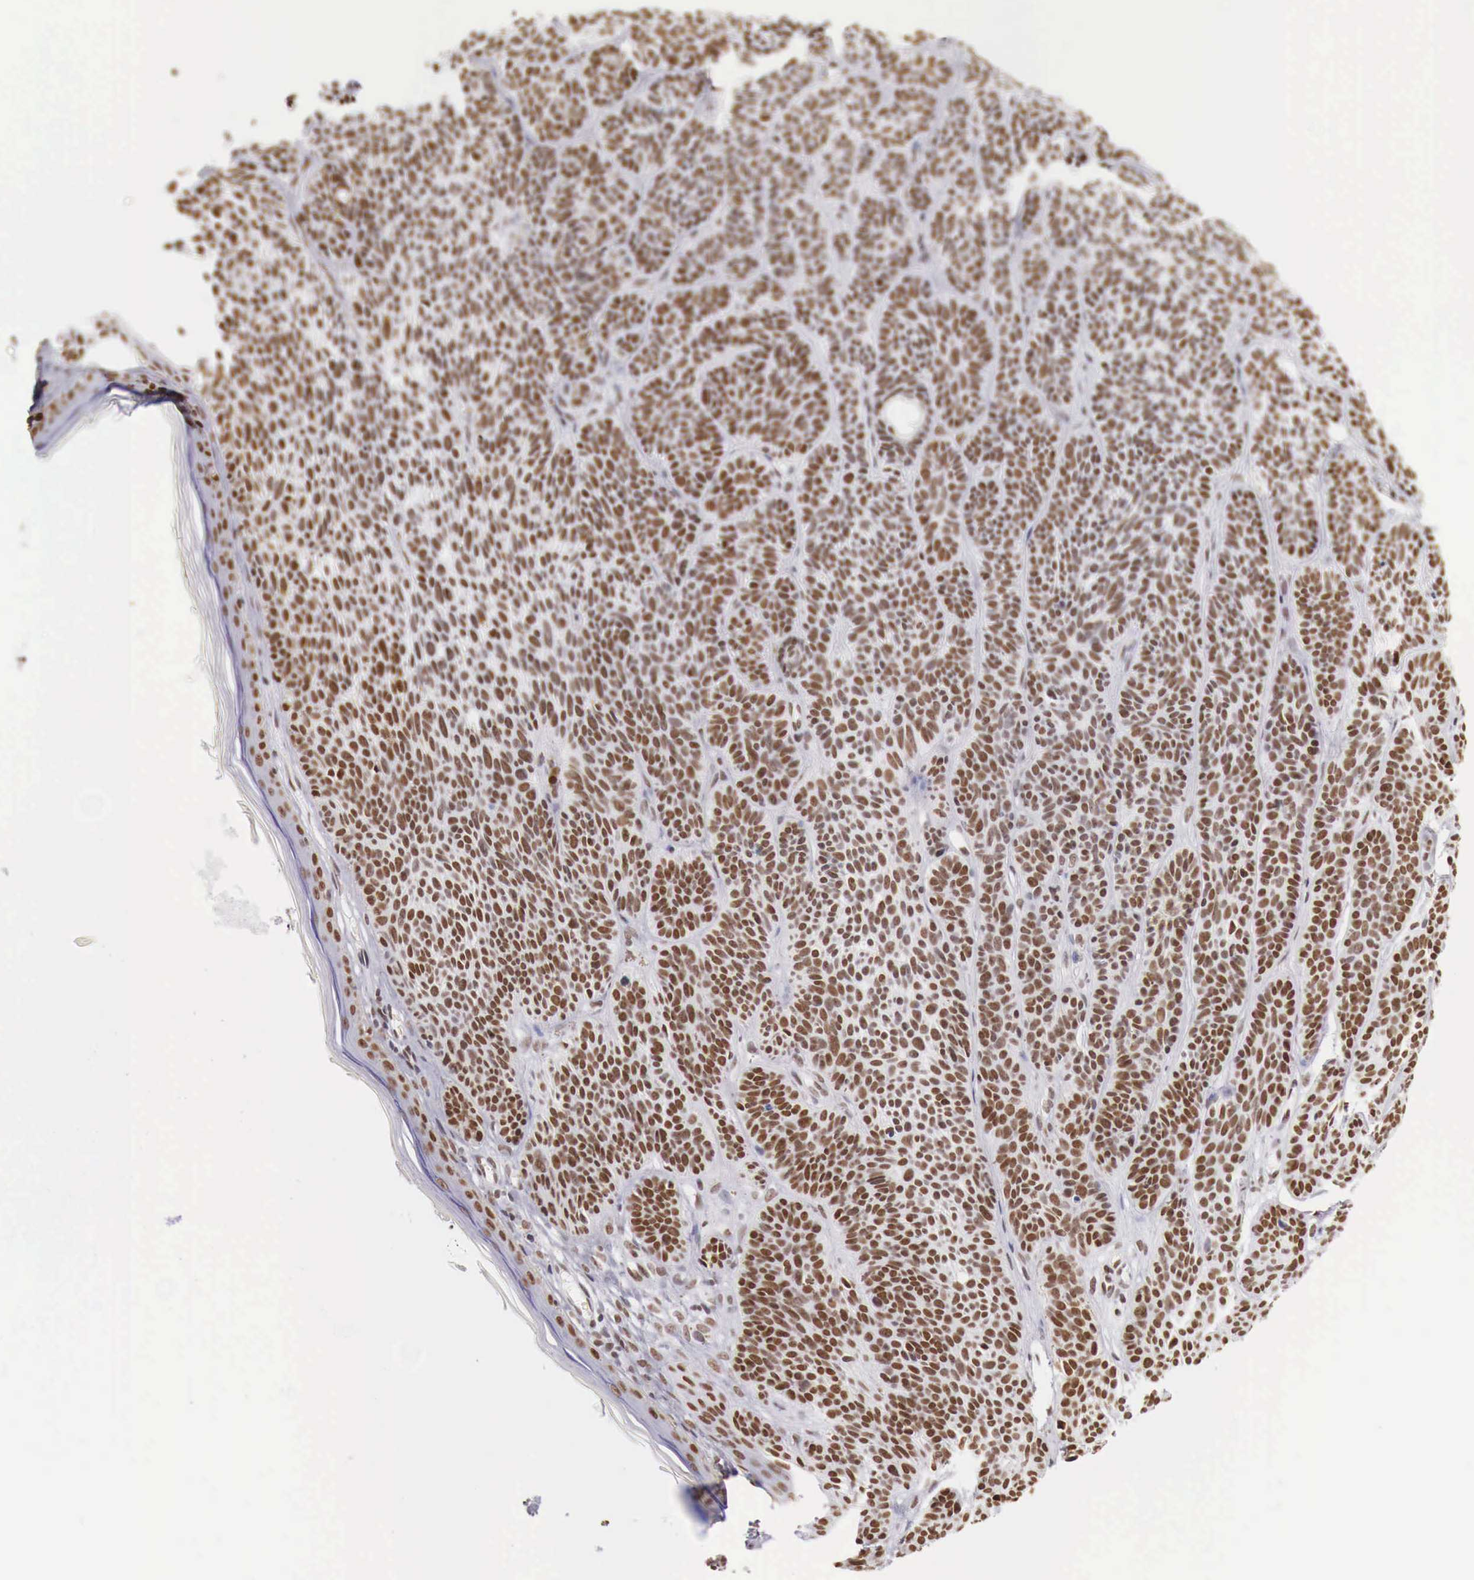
{"staining": {"intensity": "moderate", "quantity": ">75%", "location": "nuclear"}, "tissue": "skin cancer", "cell_type": "Tumor cells", "image_type": "cancer", "snomed": [{"axis": "morphology", "description": "Basal cell carcinoma"}, {"axis": "topography", "description": "Skin"}], "caption": "Human basal cell carcinoma (skin) stained with a protein marker shows moderate staining in tumor cells.", "gene": "PHF14", "patient": {"sex": "female", "age": 62}}